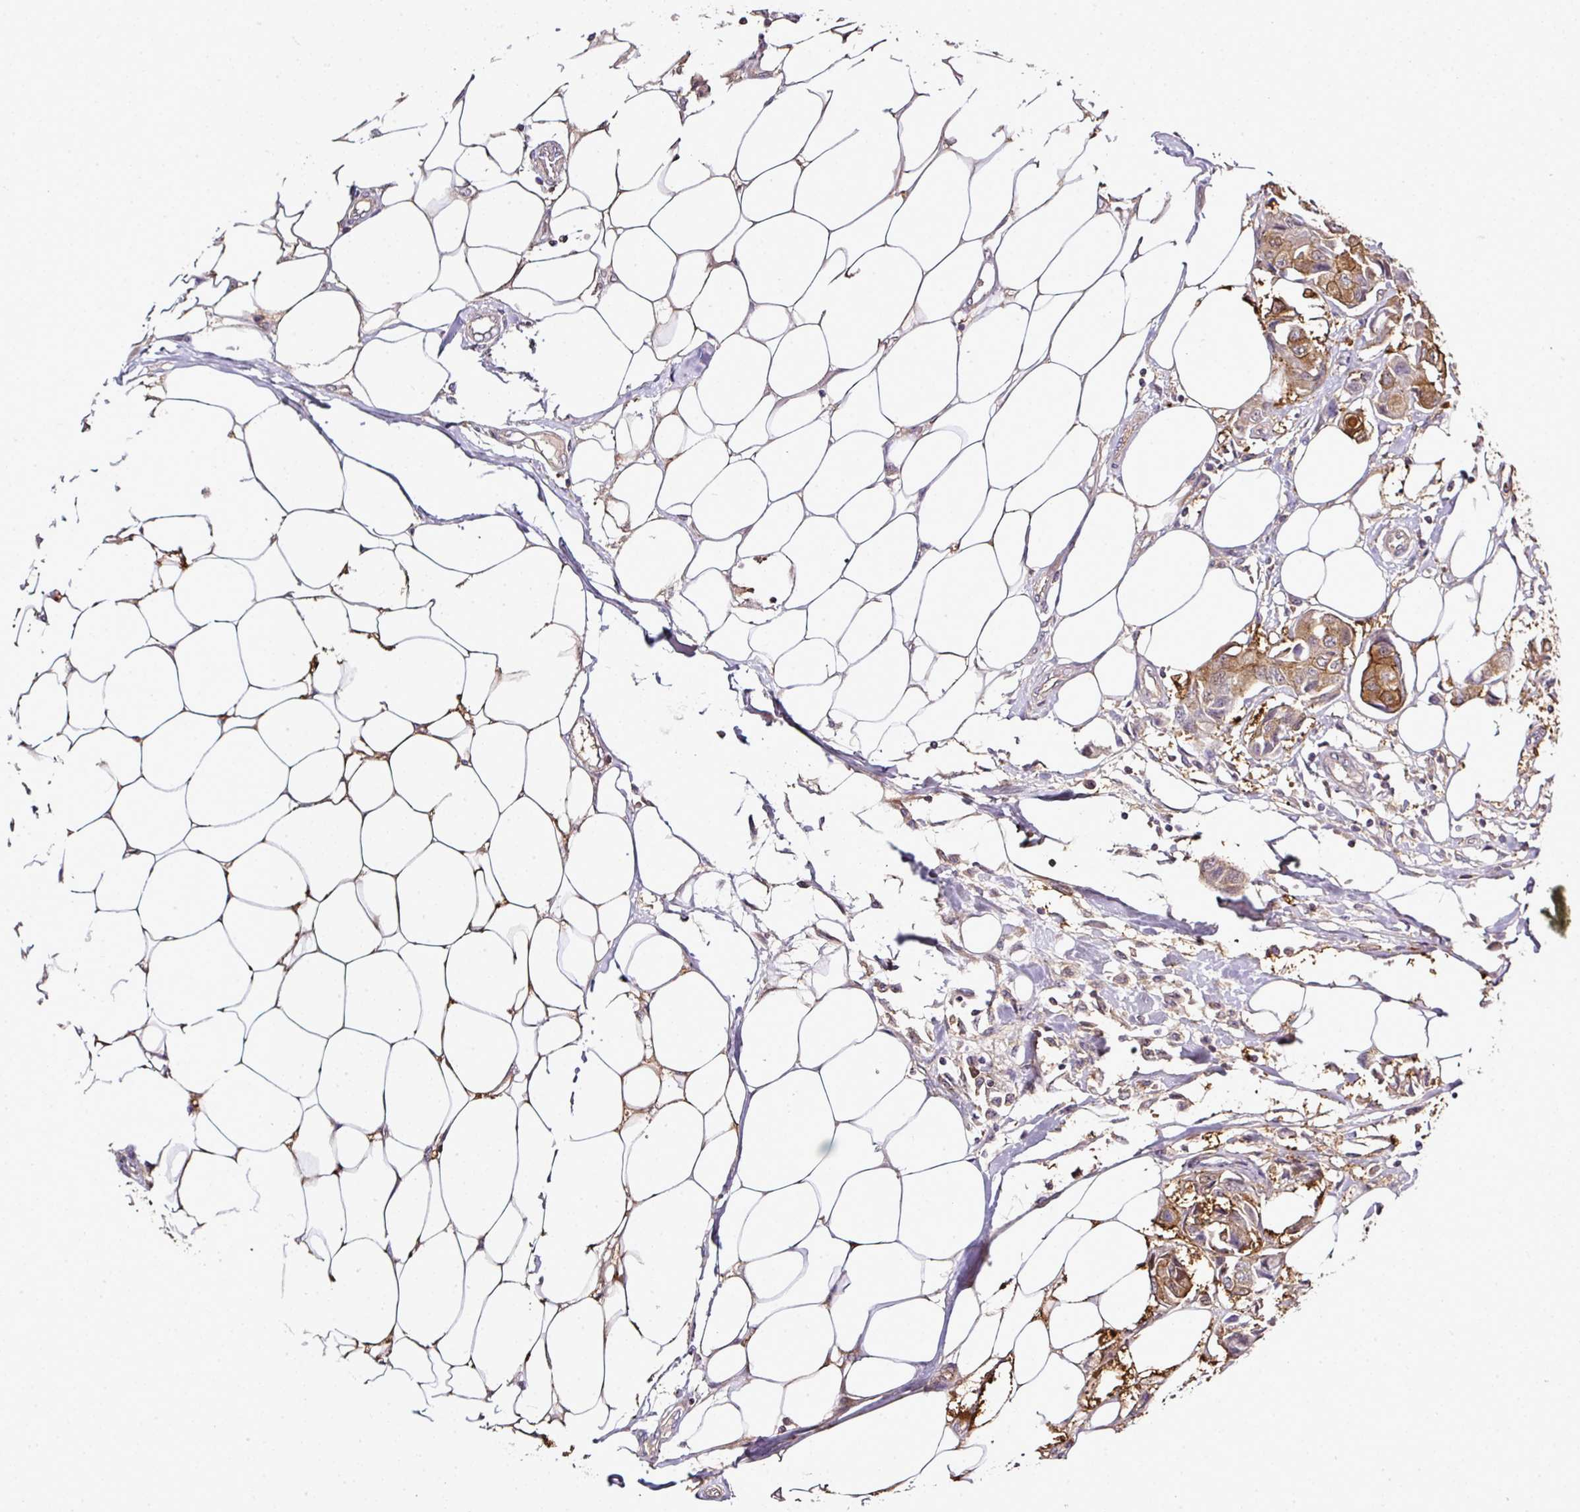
{"staining": {"intensity": "moderate", "quantity": ">75%", "location": "cytoplasmic/membranous"}, "tissue": "breast cancer", "cell_type": "Tumor cells", "image_type": "cancer", "snomed": [{"axis": "morphology", "description": "Duct carcinoma"}, {"axis": "topography", "description": "Breast"}, {"axis": "topography", "description": "Lymph node"}], "caption": "A brown stain labels moderate cytoplasmic/membranous expression of a protein in human breast cancer (intraductal carcinoma) tumor cells.", "gene": "TMEM107", "patient": {"sex": "female", "age": 80}}